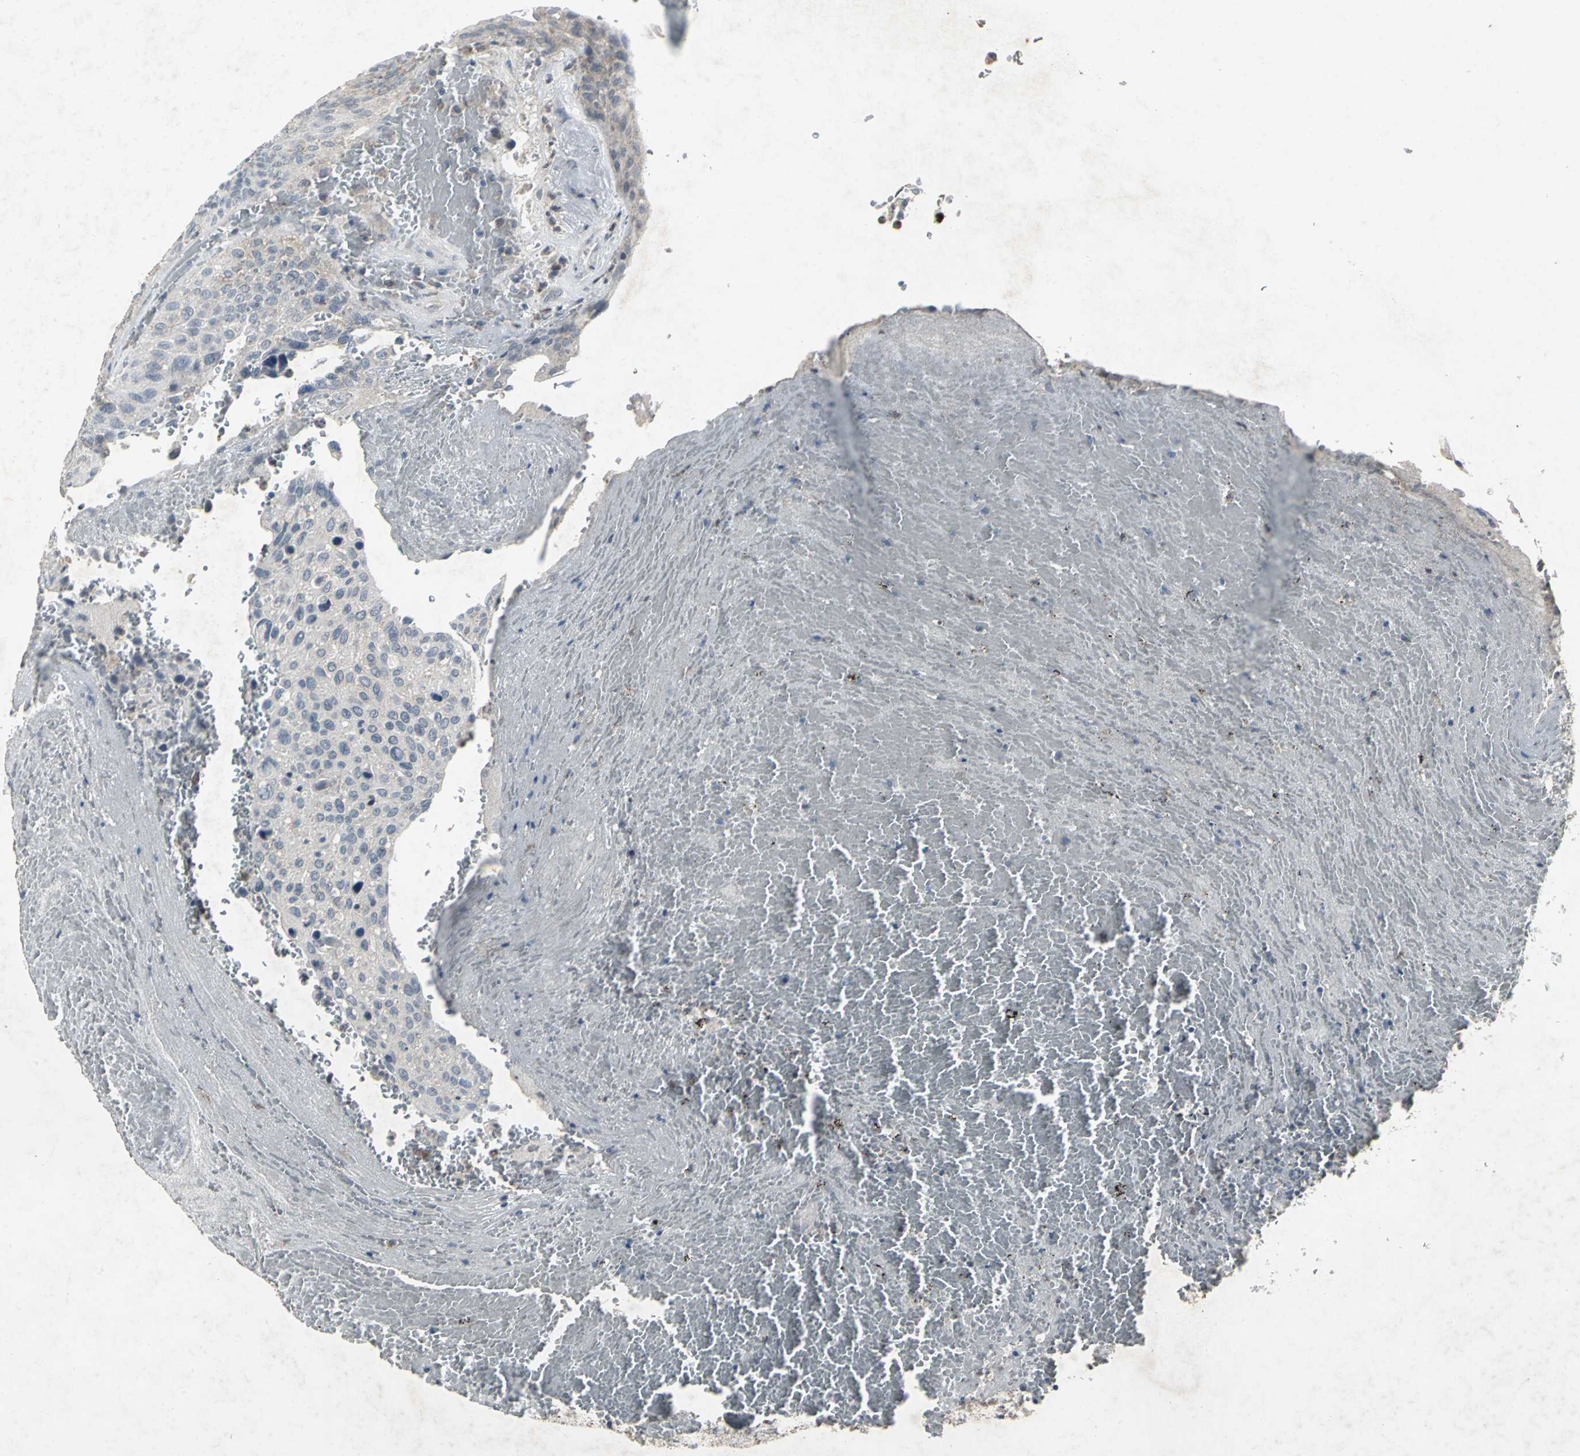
{"staining": {"intensity": "negative", "quantity": "none", "location": "none"}, "tissue": "urothelial cancer", "cell_type": "Tumor cells", "image_type": "cancer", "snomed": [{"axis": "morphology", "description": "Urothelial carcinoma, High grade"}, {"axis": "topography", "description": "Urinary bladder"}], "caption": "Urothelial carcinoma (high-grade) was stained to show a protein in brown. There is no significant staining in tumor cells.", "gene": "BMP4", "patient": {"sex": "male", "age": 66}}